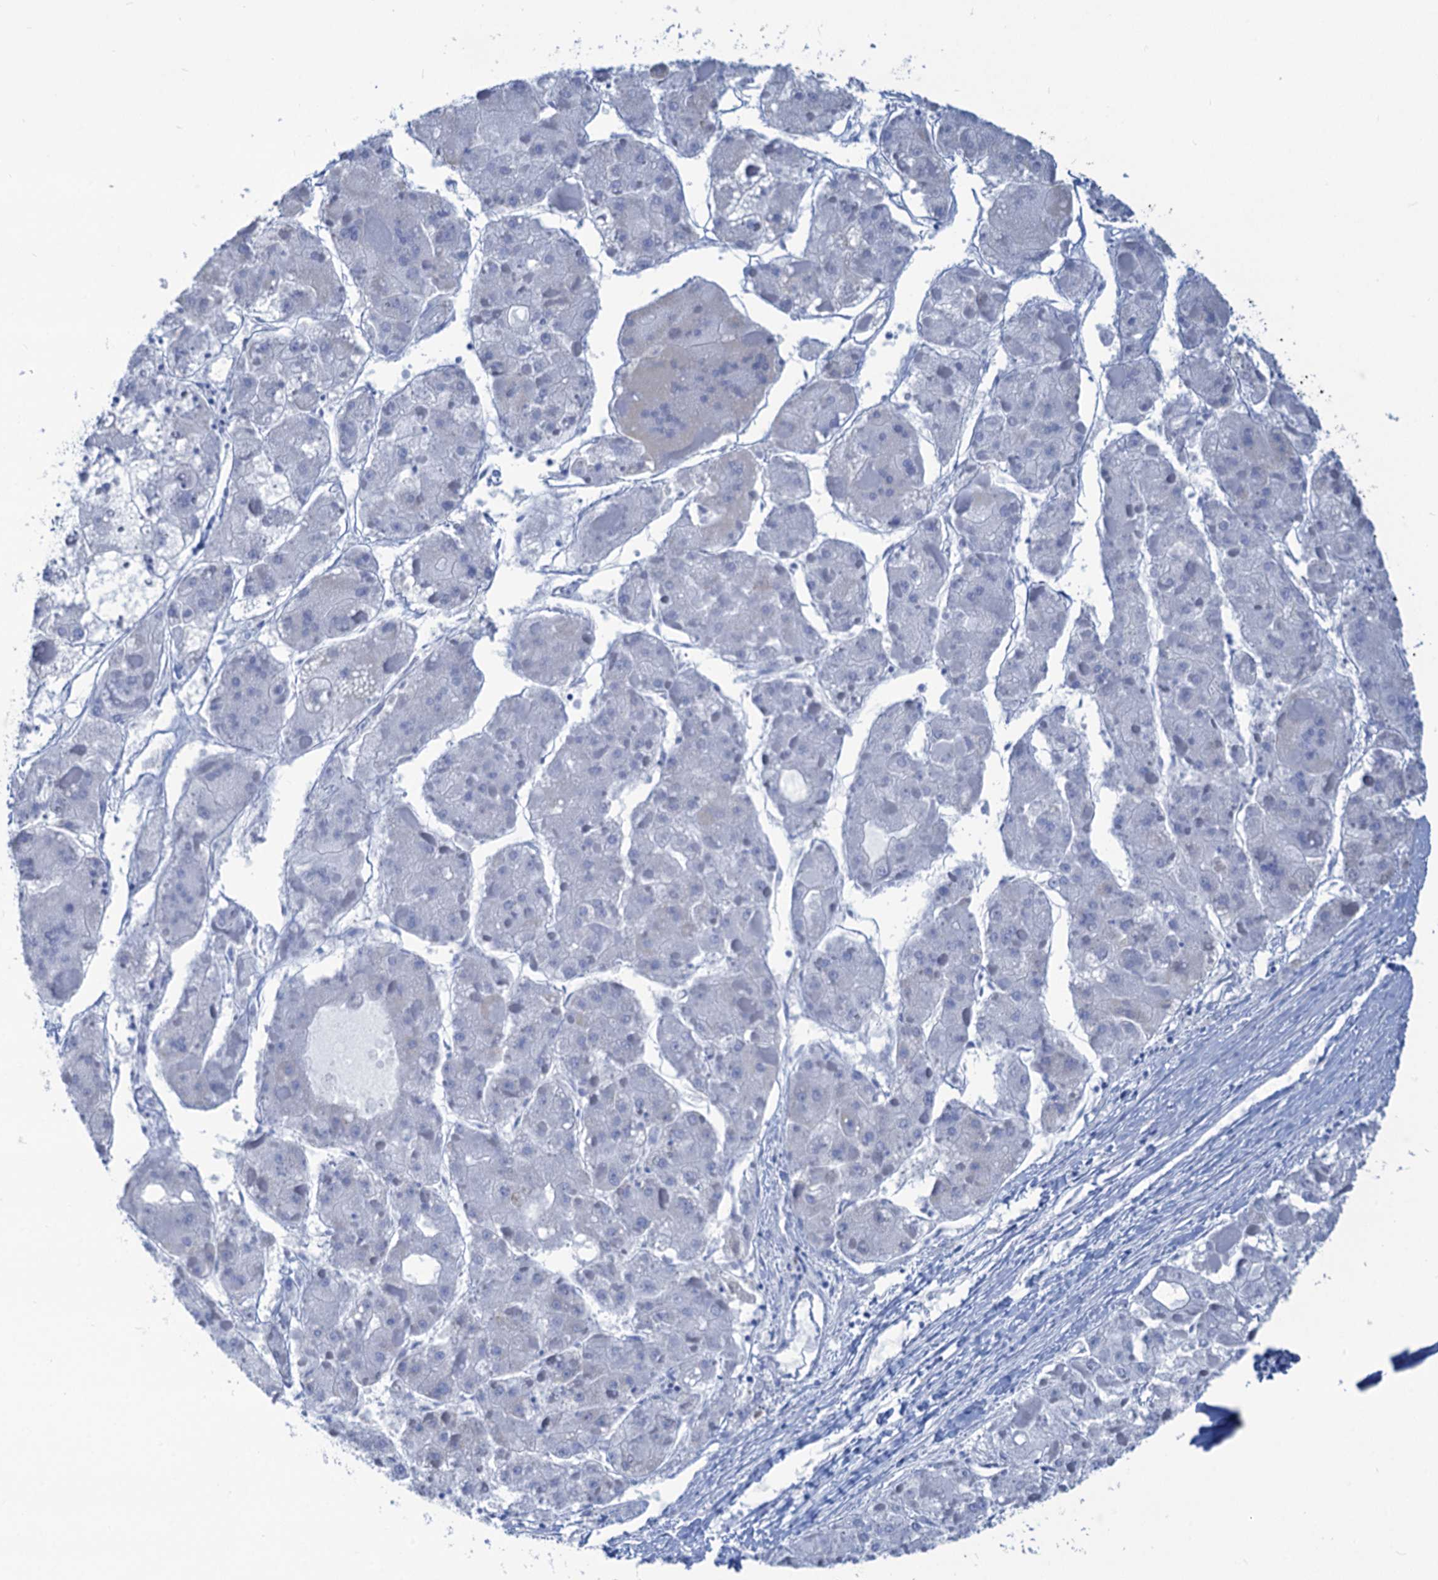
{"staining": {"intensity": "negative", "quantity": "none", "location": "none"}, "tissue": "liver cancer", "cell_type": "Tumor cells", "image_type": "cancer", "snomed": [{"axis": "morphology", "description": "Carcinoma, Hepatocellular, NOS"}, {"axis": "topography", "description": "Liver"}], "caption": "An immunohistochemistry histopathology image of liver cancer (hepatocellular carcinoma) is shown. There is no staining in tumor cells of liver cancer (hepatocellular carcinoma).", "gene": "CABYR", "patient": {"sex": "female", "age": 73}}